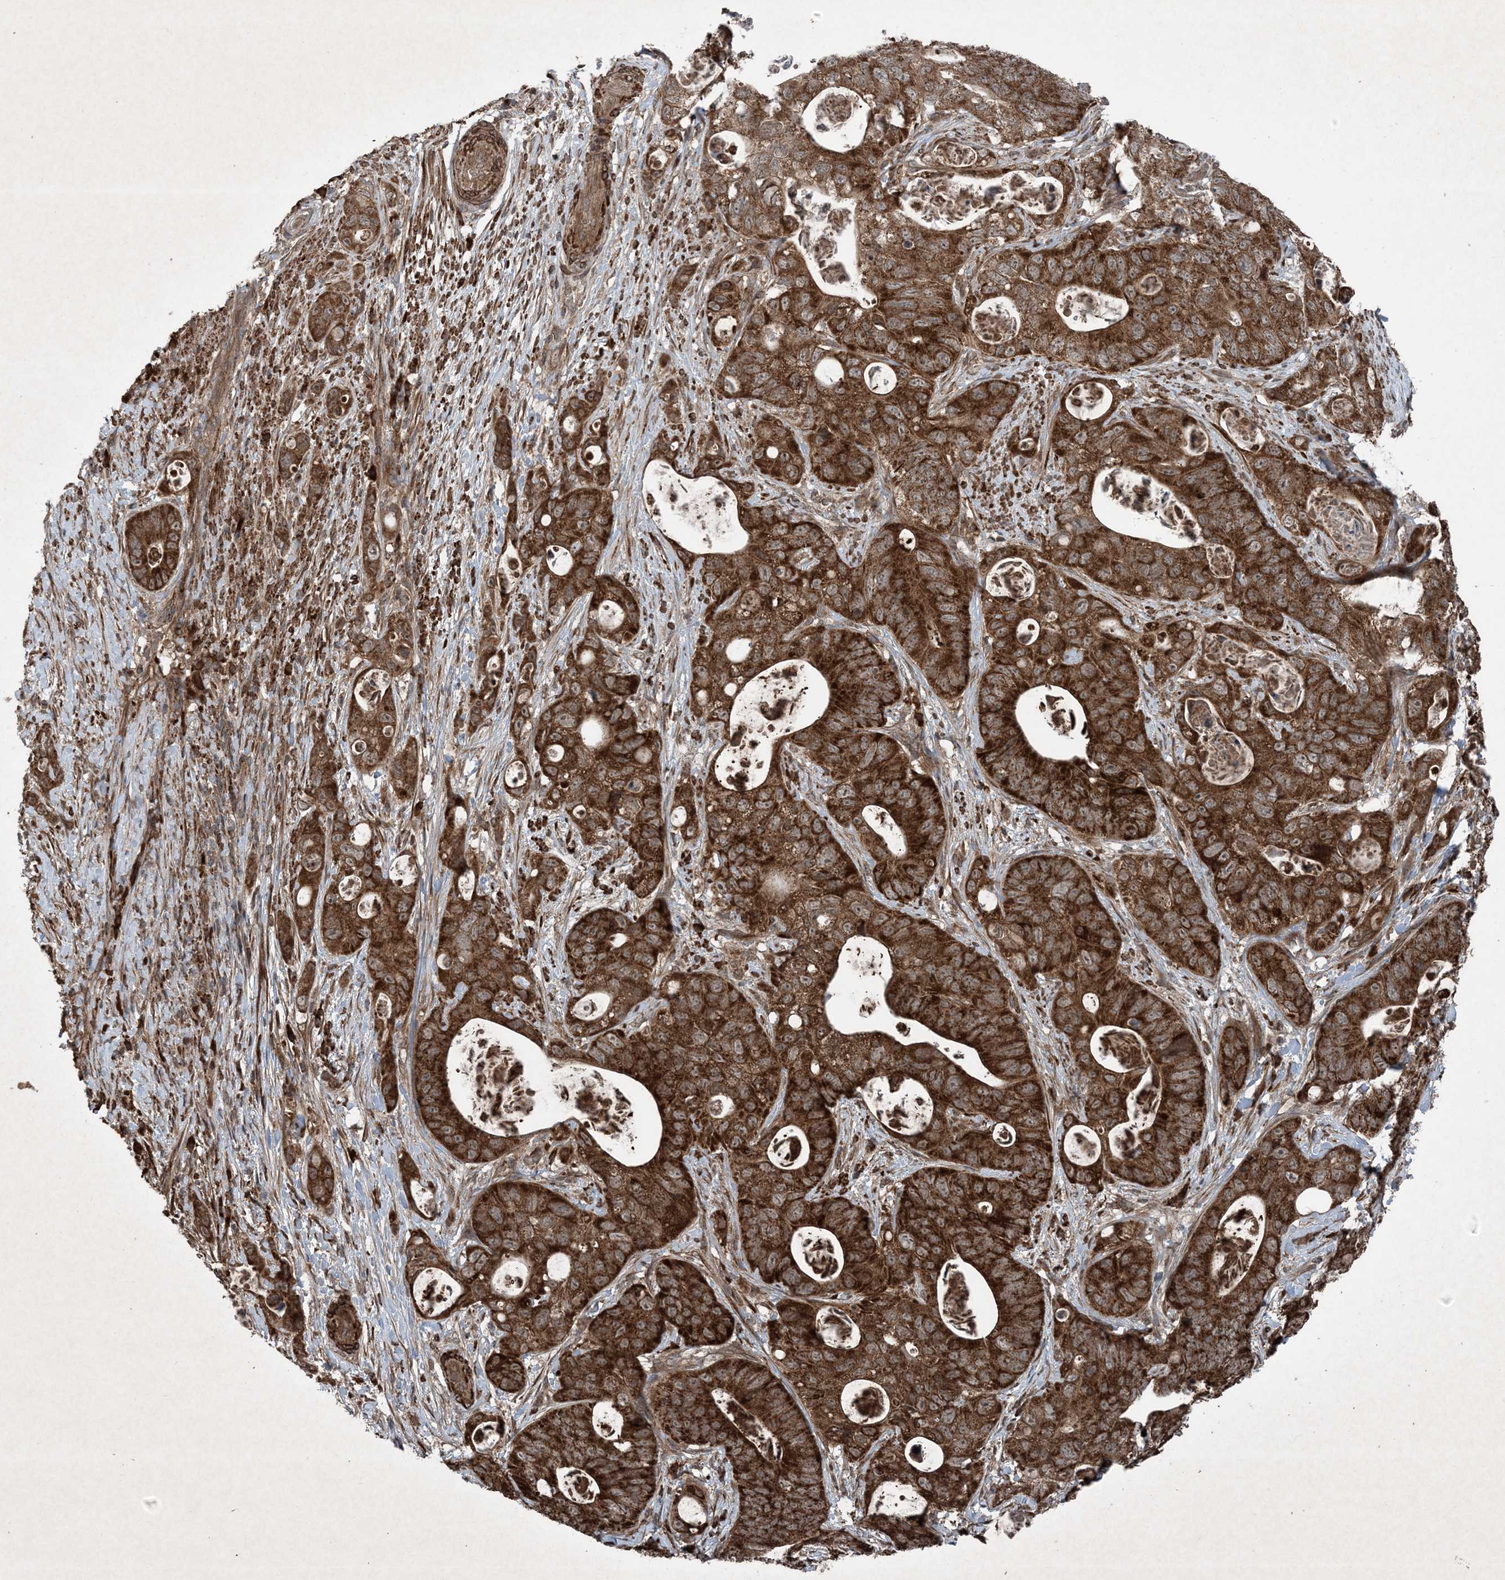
{"staining": {"intensity": "strong", "quantity": ">75%", "location": "cytoplasmic/membranous"}, "tissue": "stomach cancer", "cell_type": "Tumor cells", "image_type": "cancer", "snomed": [{"axis": "morphology", "description": "Adenocarcinoma, NOS"}, {"axis": "topography", "description": "Stomach"}], "caption": "A brown stain labels strong cytoplasmic/membranous positivity of a protein in stomach adenocarcinoma tumor cells. (Brightfield microscopy of DAB IHC at high magnification).", "gene": "GNG5", "patient": {"sex": "female", "age": 89}}